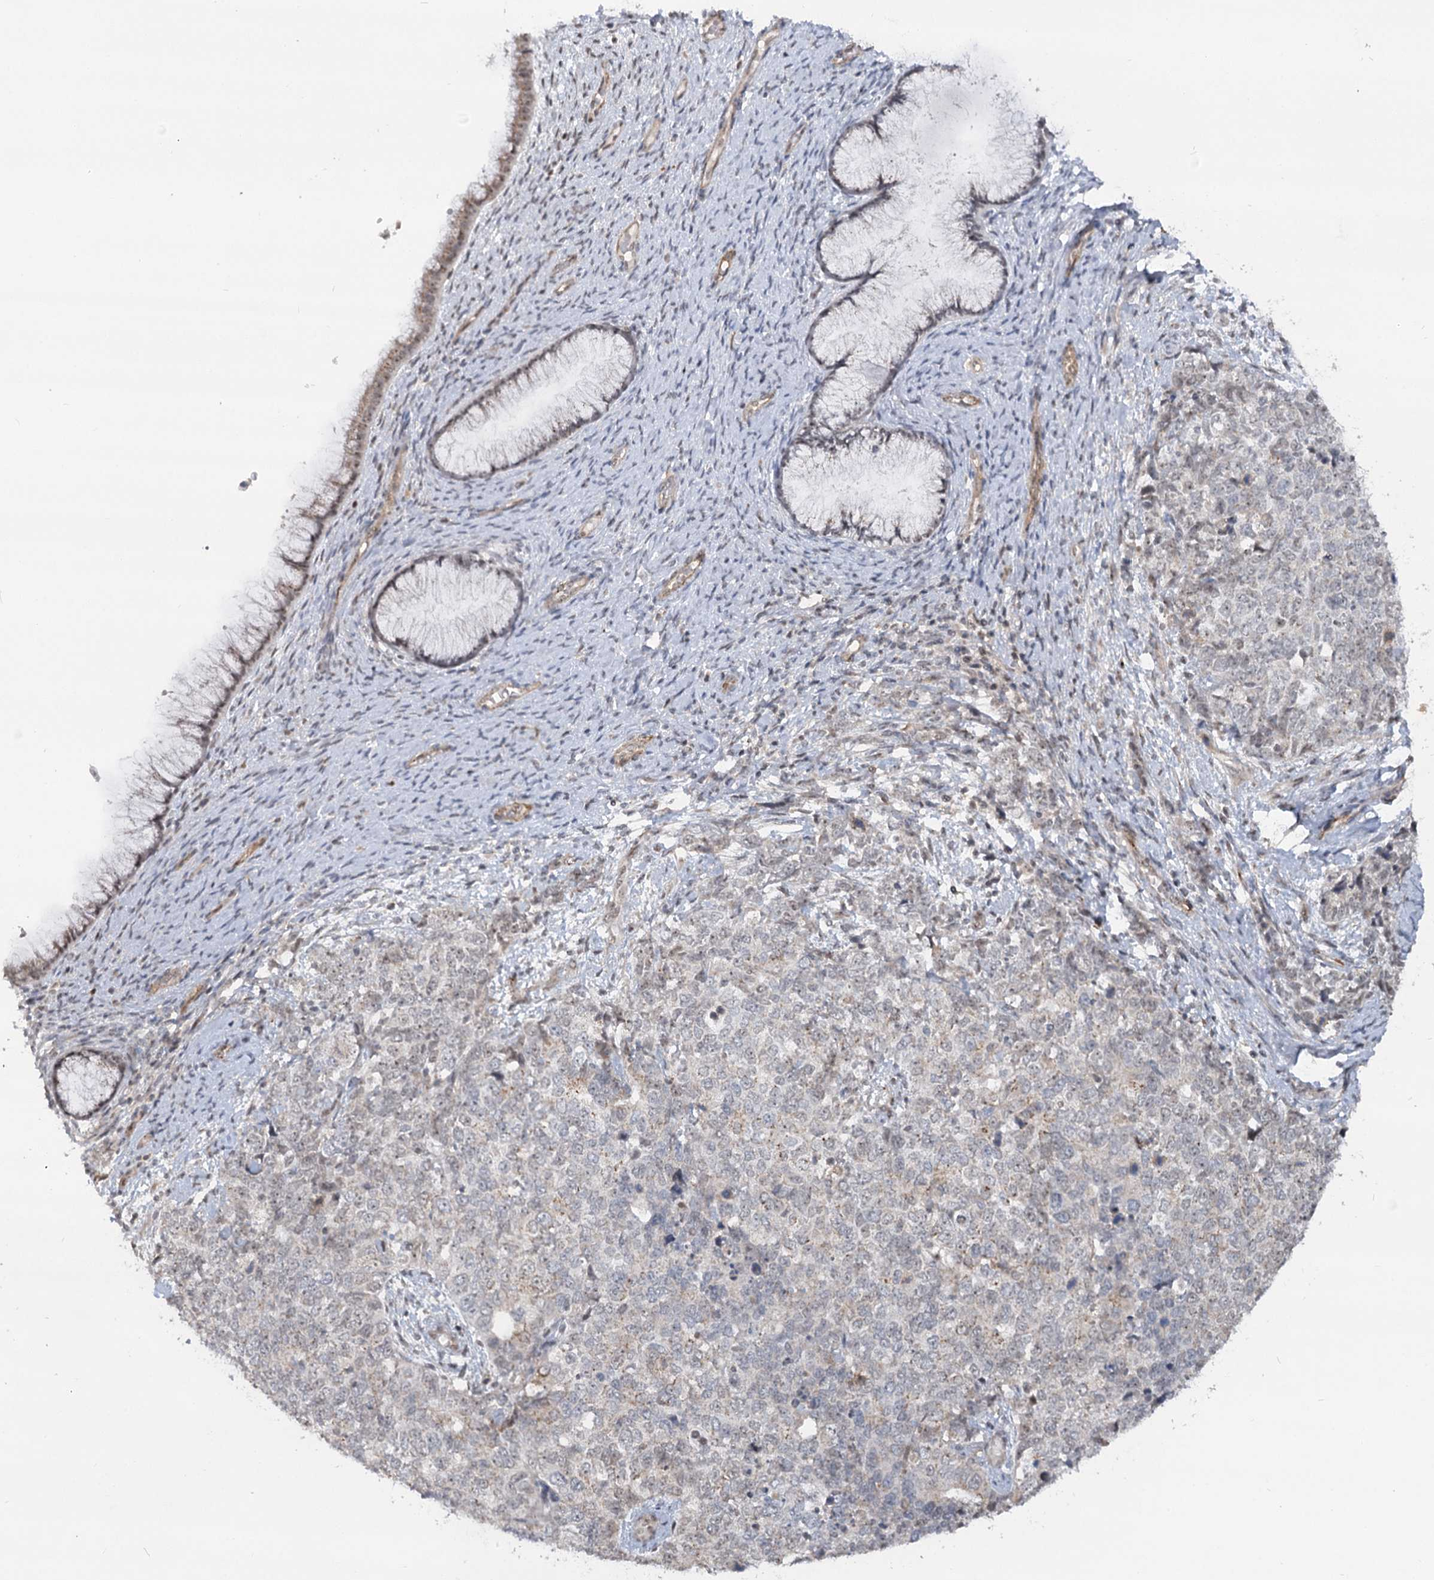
{"staining": {"intensity": "weak", "quantity": "<25%", "location": "nuclear"}, "tissue": "cervical cancer", "cell_type": "Tumor cells", "image_type": "cancer", "snomed": [{"axis": "morphology", "description": "Squamous cell carcinoma, NOS"}, {"axis": "topography", "description": "Cervix"}], "caption": "Immunohistochemical staining of human cervical squamous cell carcinoma displays no significant expression in tumor cells.", "gene": "GNL3L", "patient": {"sex": "female", "age": 63}}